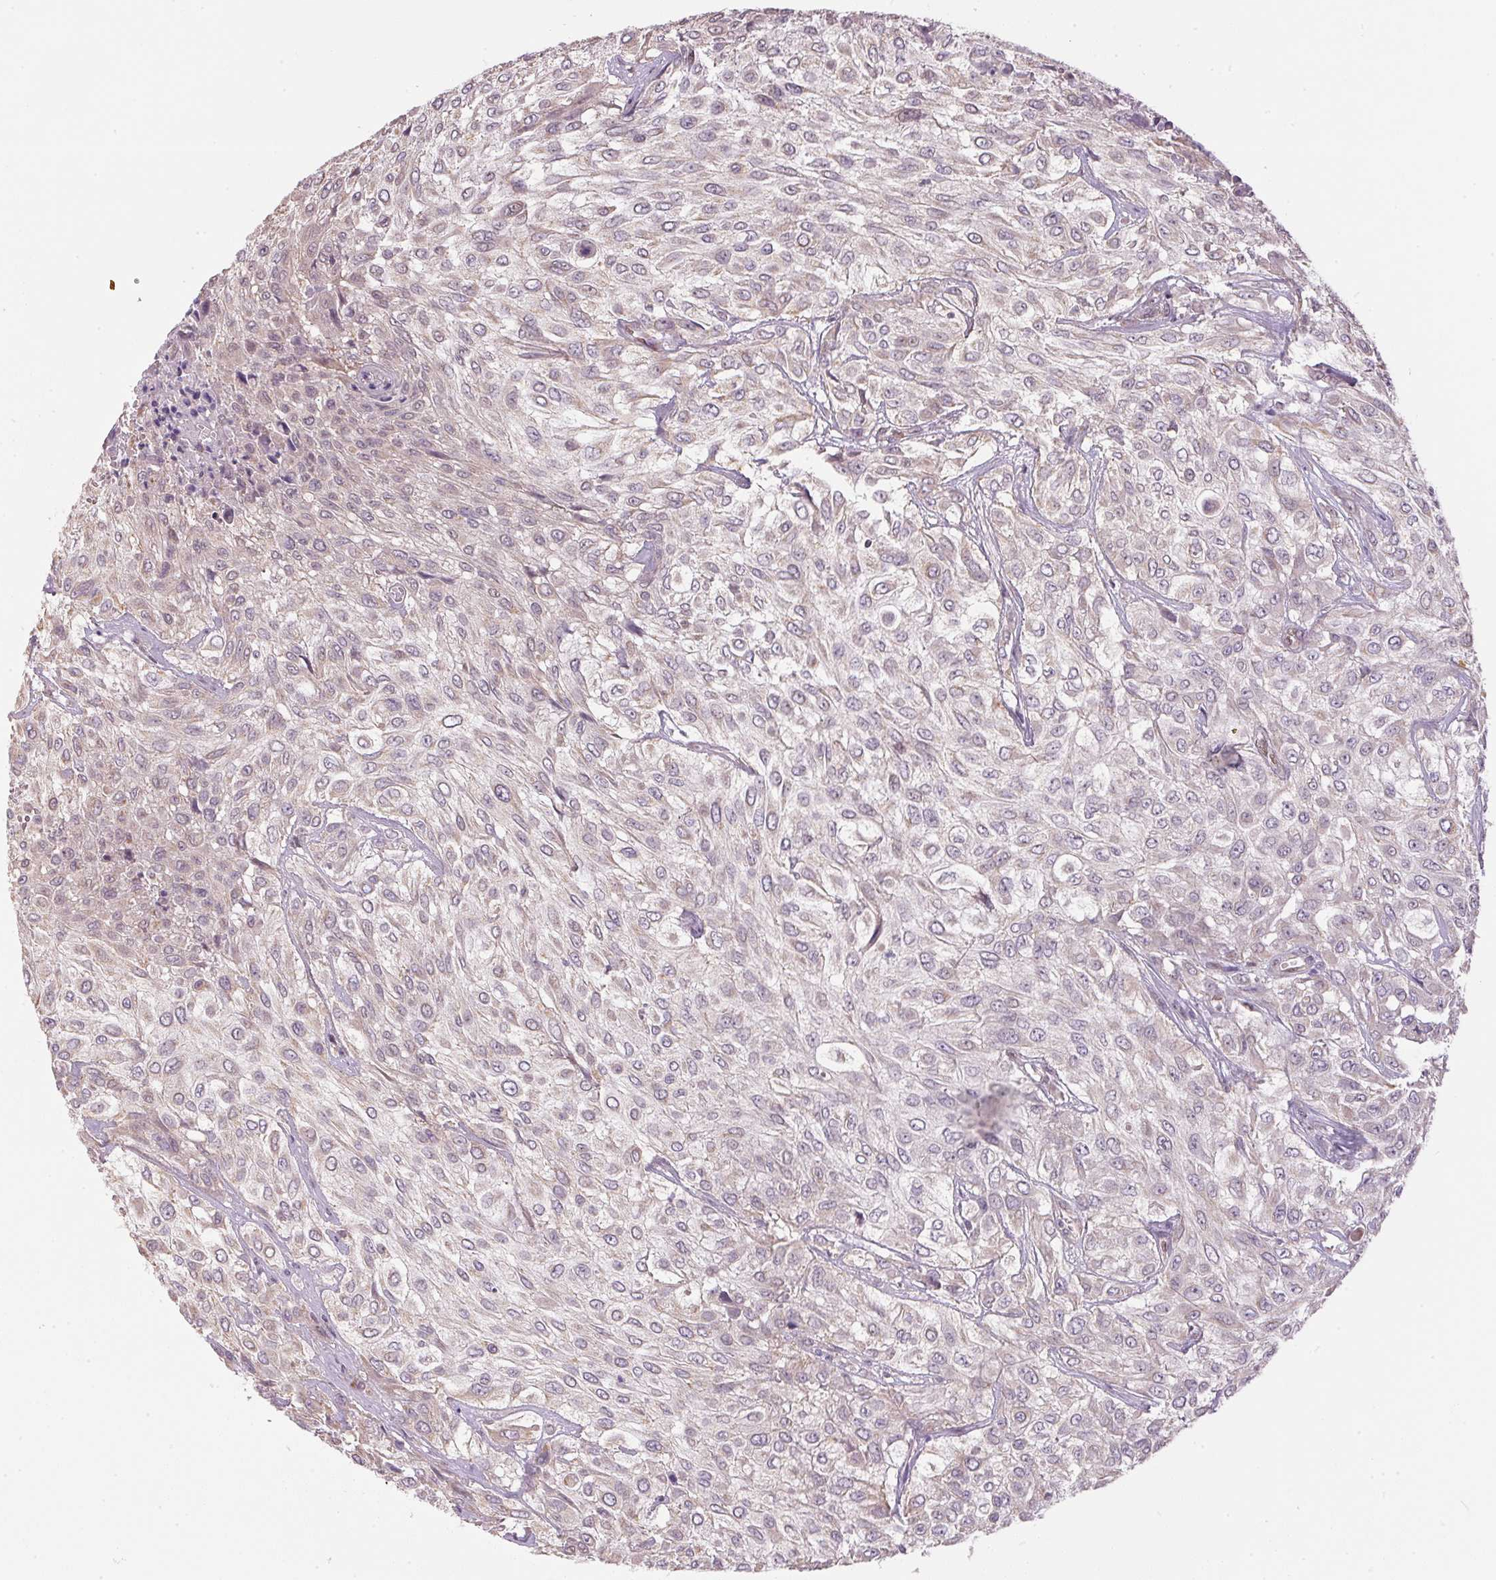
{"staining": {"intensity": "negative", "quantity": "none", "location": "none"}, "tissue": "urothelial cancer", "cell_type": "Tumor cells", "image_type": "cancer", "snomed": [{"axis": "morphology", "description": "Urothelial carcinoma, High grade"}, {"axis": "topography", "description": "Urinary bladder"}], "caption": "Histopathology image shows no significant protein staining in tumor cells of urothelial carcinoma (high-grade). (DAB immunohistochemistry visualized using brightfield microscopy, high magnification).", "gene": "SC5D", "patient": {"sex": "male", "age": 57}}